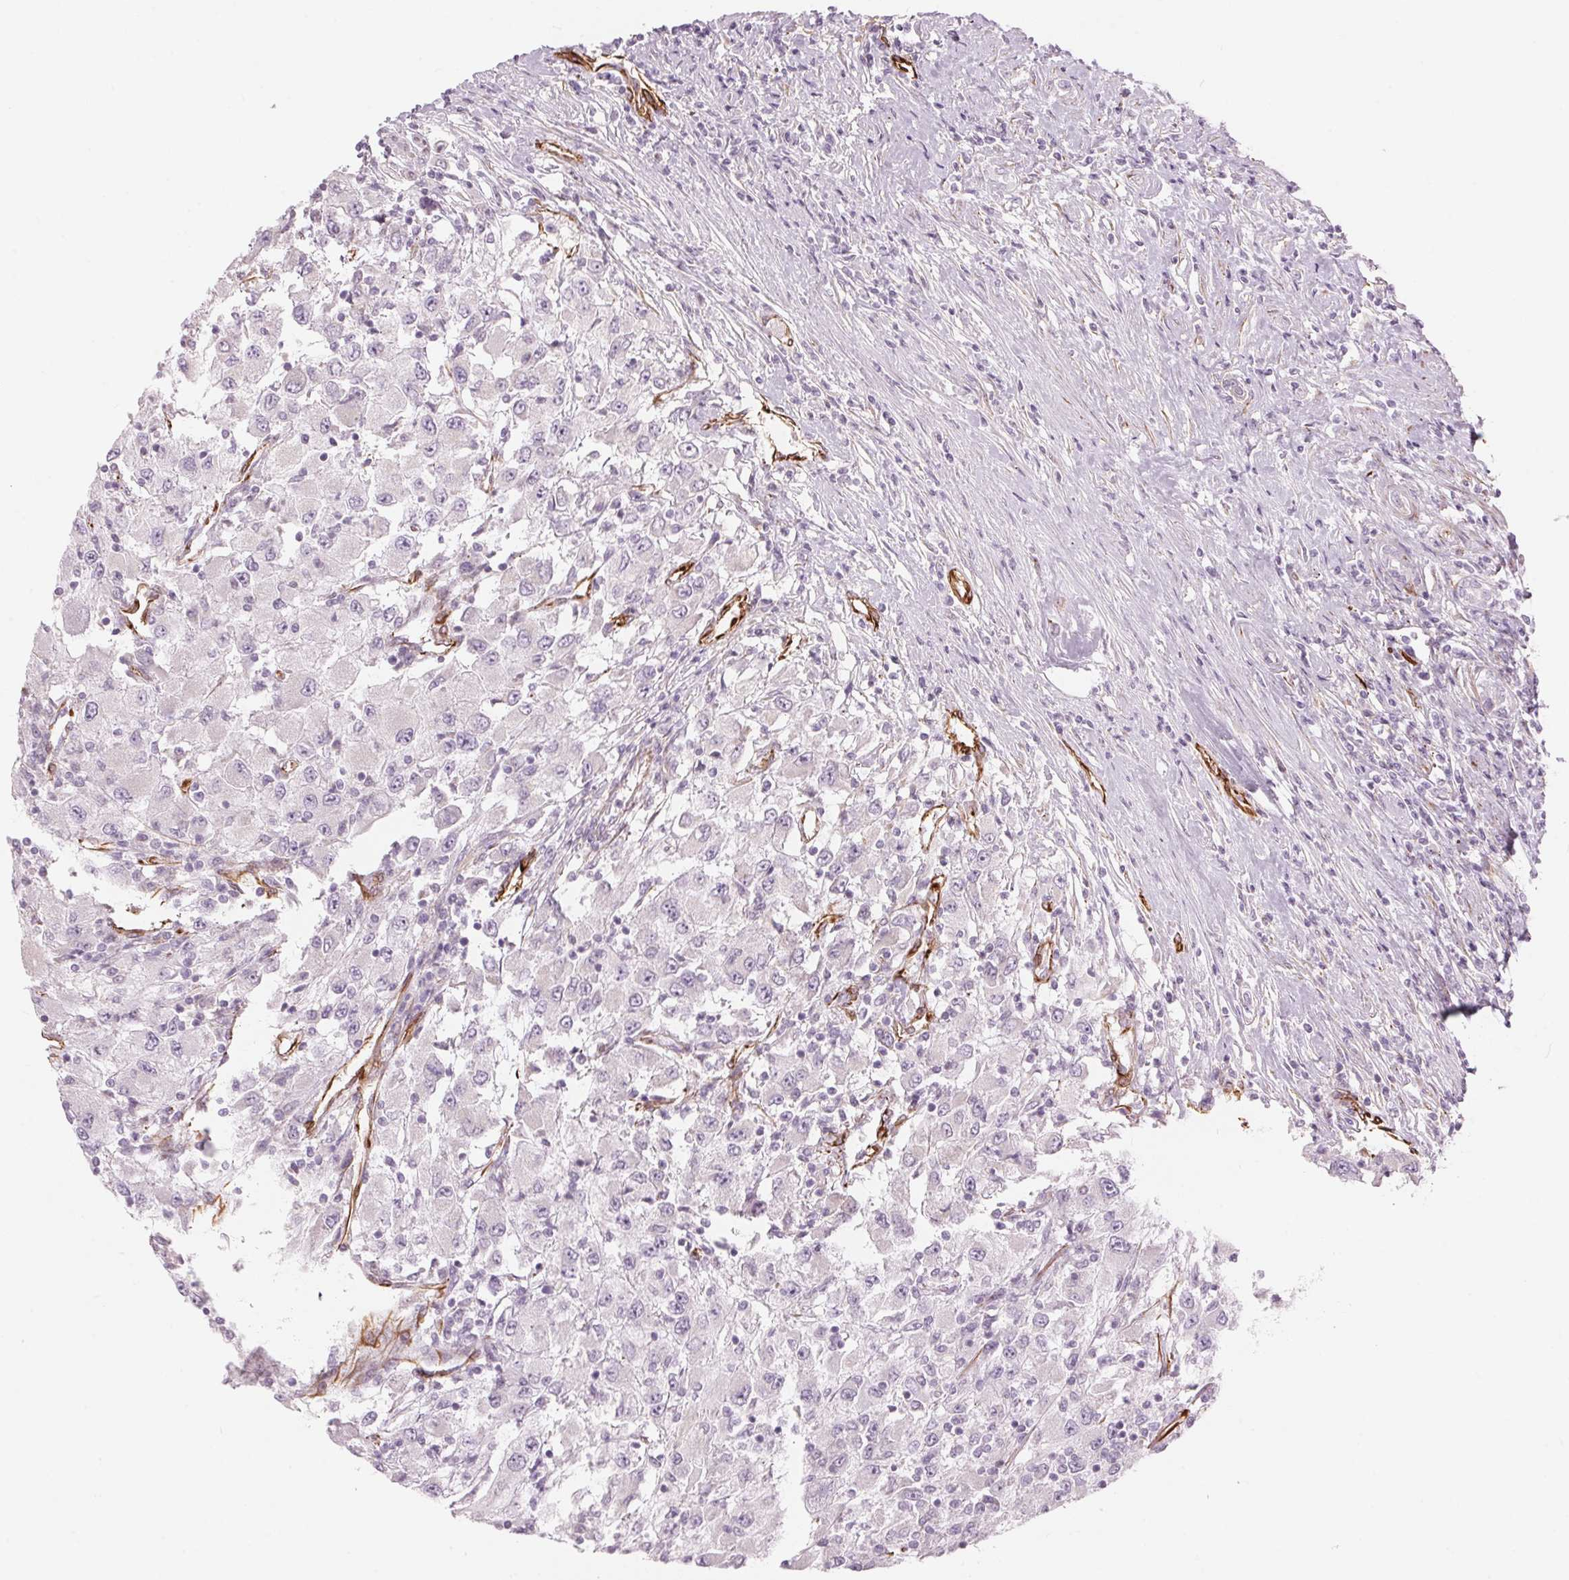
{"staining": {"intensity": "negative", "quantity": "none", "location": "none"}, "tissue": "renal cancer", "cell_type": "Tumor cells", "image_type": "cancer", "snomed": [{"axis": "morphology", "description": "Adenocarcinoma, NOS"}, {"axis": "topography", "description": "Kidney"}], "caption": "This is a micrograph of immunohistochemistry staining of renal cancer, which shows no expression in tumor cells.", "gene": "CLPS", "patient": {"sex": "female", "age": 67}}